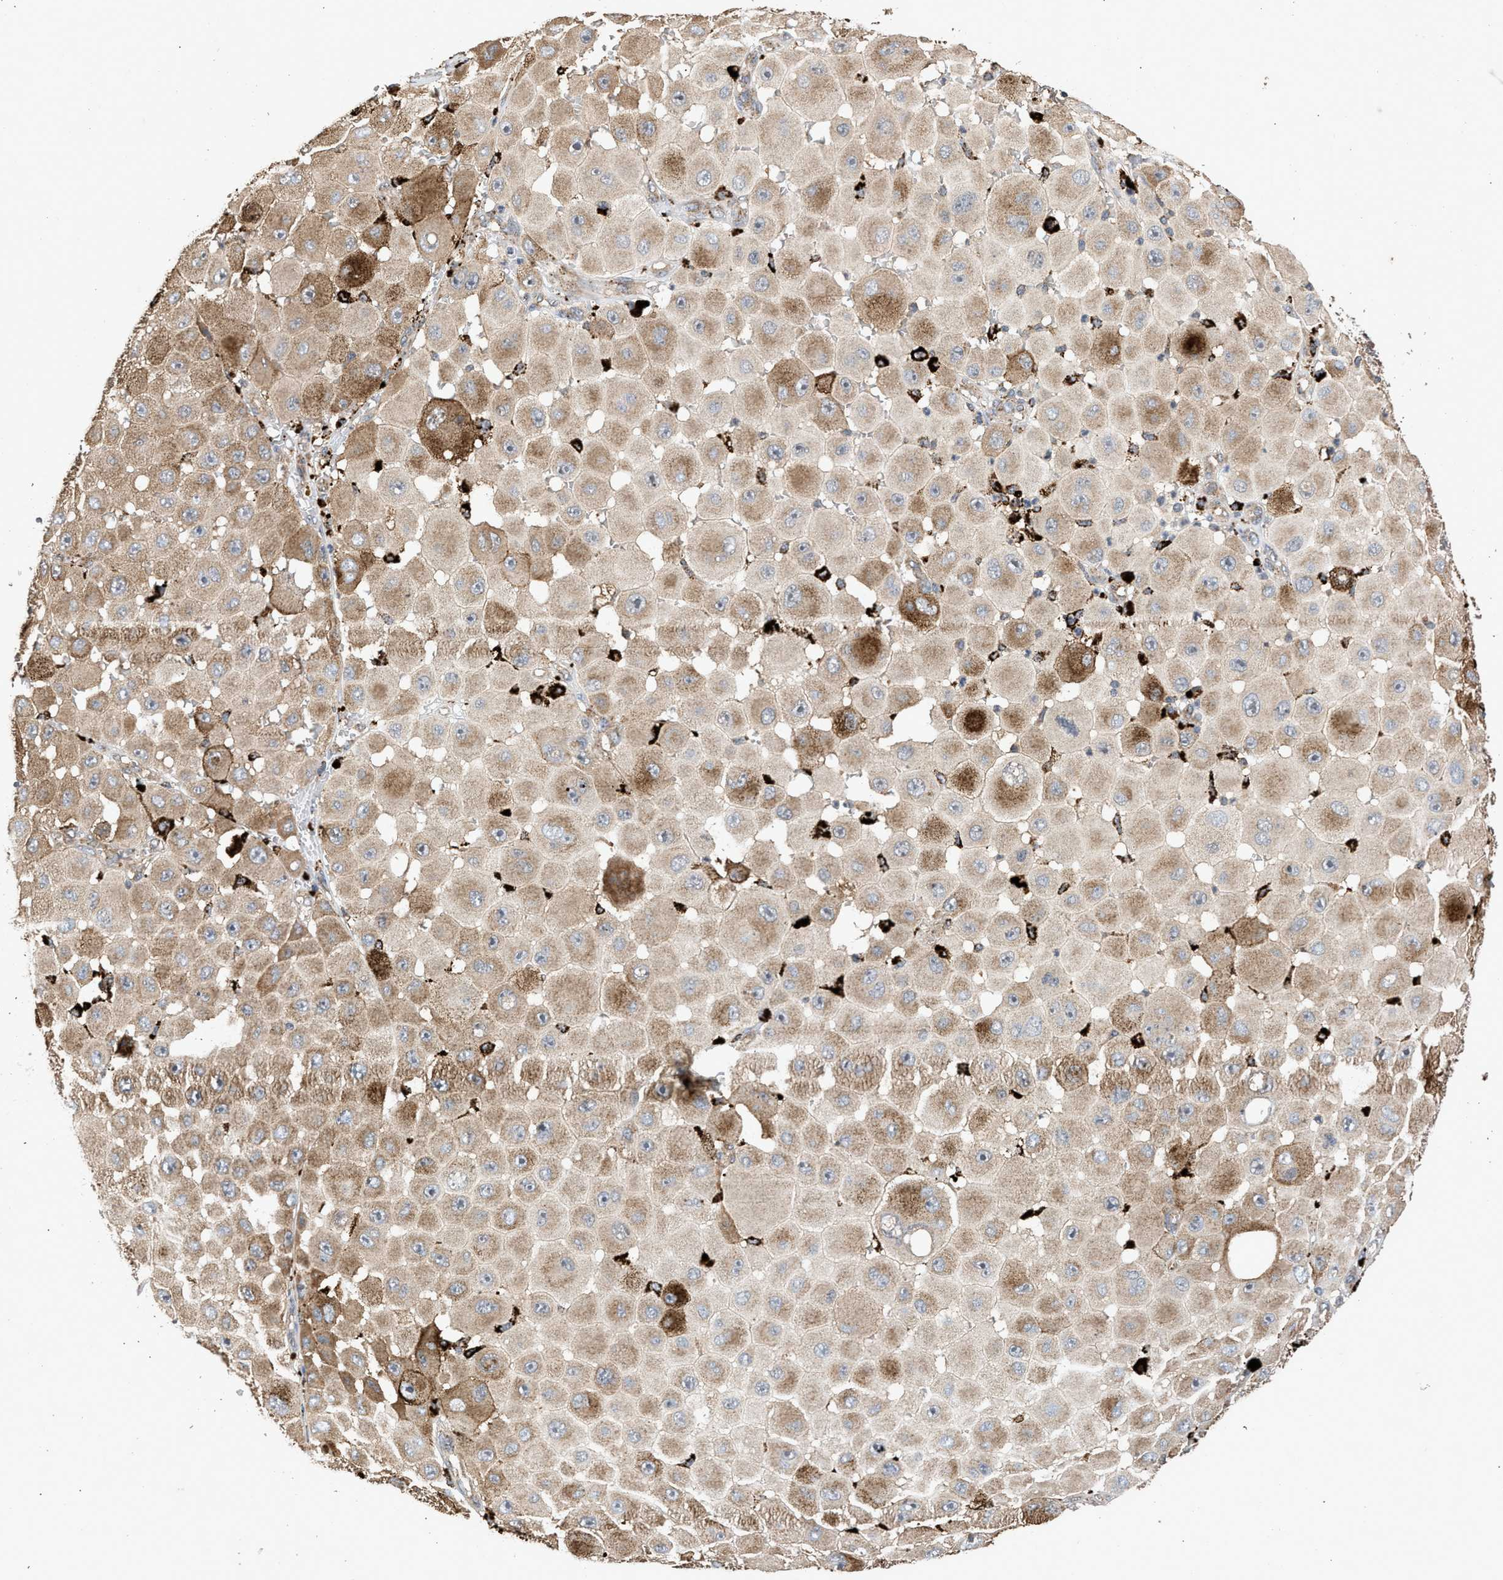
{"staining": {"intensity": "weak", "quantity": ">75%", "location": "cytoplasmic/membranous"}, "tissue": "melanoma", "cell_type": "Tumor cells", "image_type": "cancer", "snomed": [{"axis": "morphology", "description": "Malignant melanoma, NOS"}, {"axis": "topography", "description": "Skin"}], "caption": "A photomicrograph of human melanoma stained for a protein exhibits weak cytoplasmic/membranous brown staining in tumor cells.", "gene": "CTSV", "patient": {"sex": "female", "age": 81}}